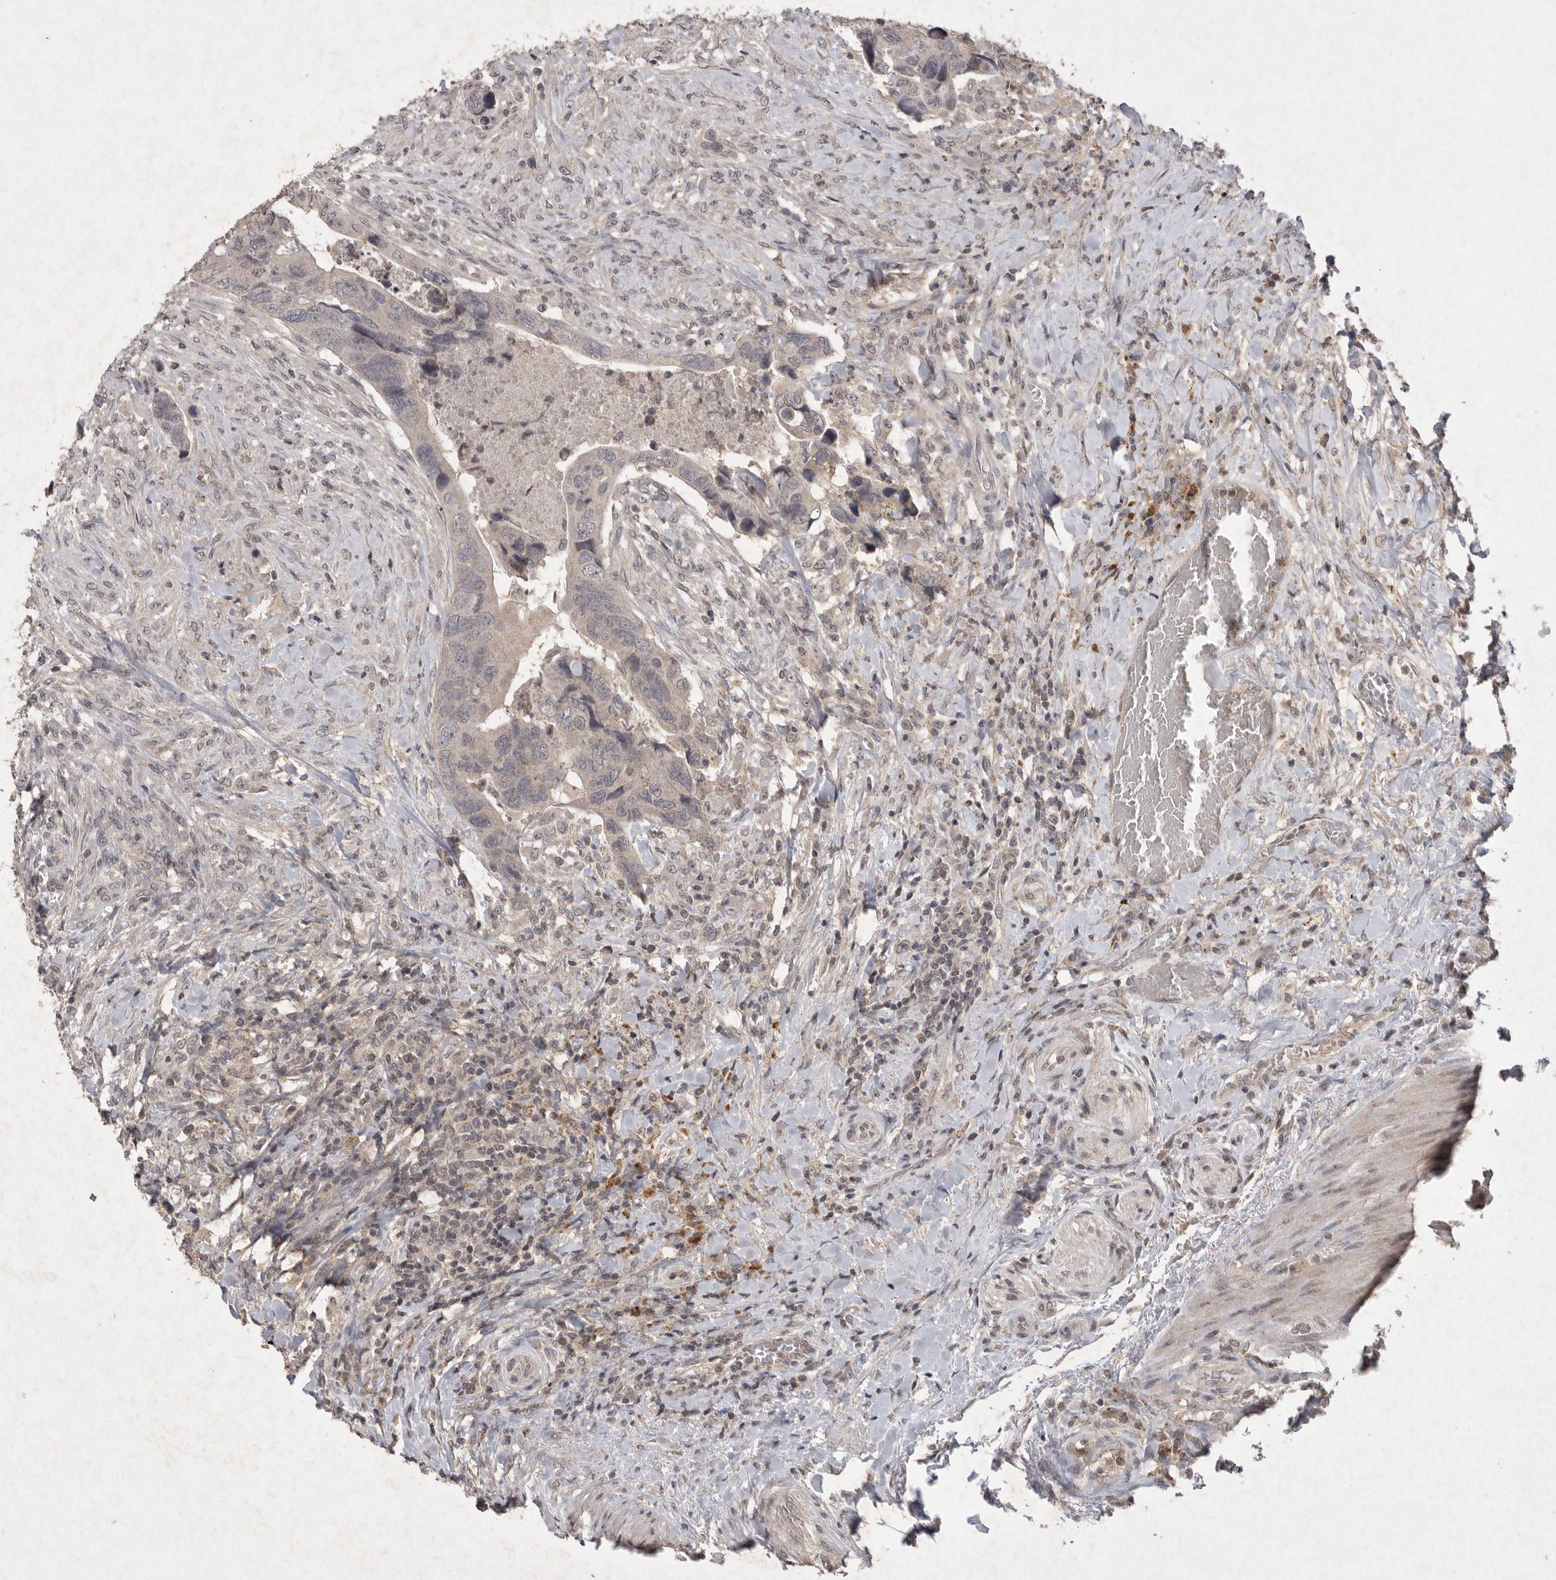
{"staining": {"intensity": "negative", "quantity": "none", "location": "none"}, "tissue": "colorectal cancer", "cell_type": "Tumor cells", "image_type": "cancer", "snomed": [{"axis": "morphology", "description": "Adenocarcinoma, NOS"}, {"axis": "topography", "description": "Rectum"}], "caption": "A high-resolution photomicrograph shows immunohistochemistry (IHC) staining of colorectal cancer (adenocarcinoma), which displays no significant expression in tumor cells. (DAB immunohistochemistry, high magnification).", "gene": "APLNR", "patient": {"sex": "male", "age": 63}}